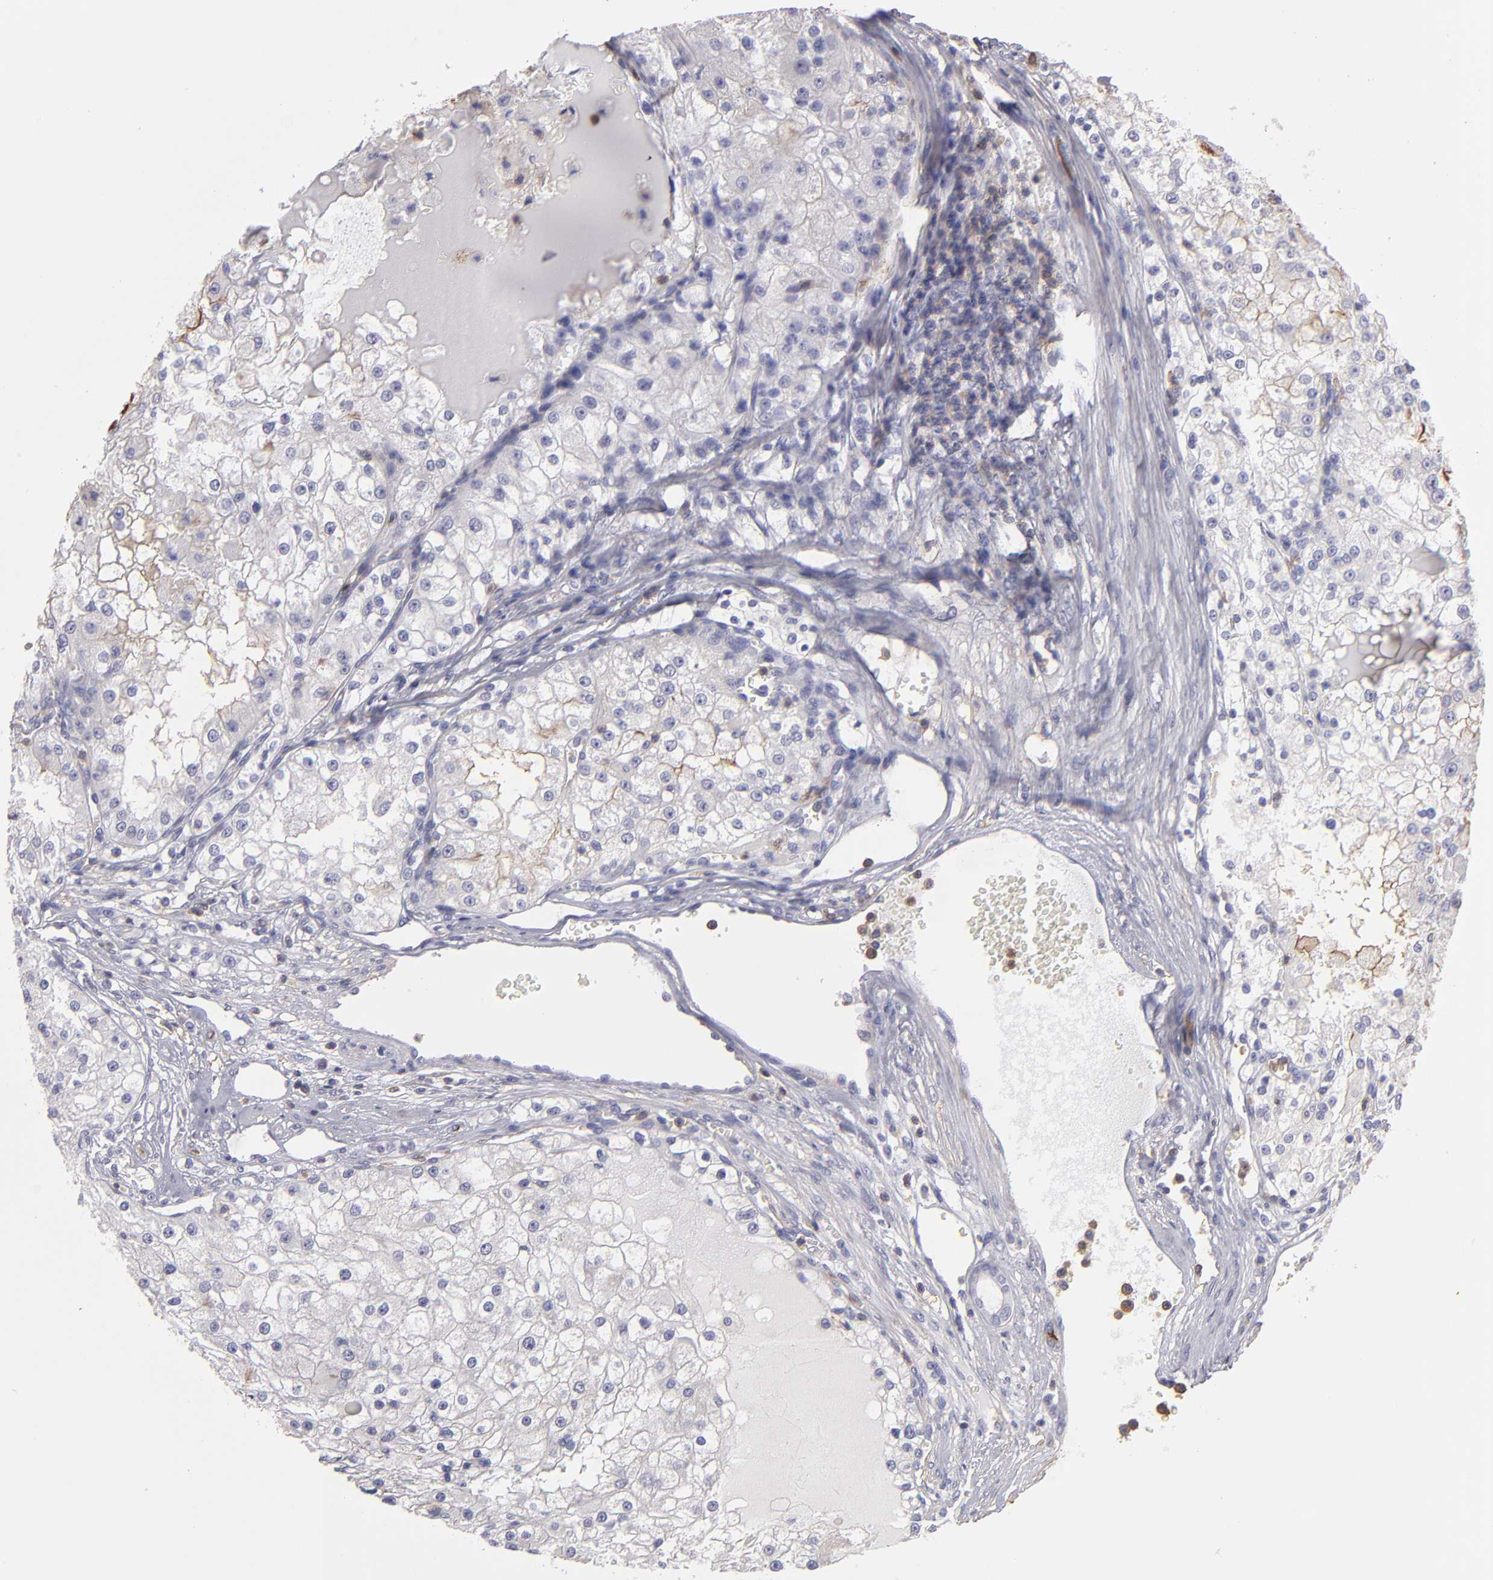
{"staining": {"intensity": "negative", "quantity": "none", "location": "none"}, "tissue": "renal cancer", "cell_type": "Tumor cells", "image_type": "cancer", "snomed": [{"axis": "morphology", "description": "Adenocarcinoma, NOS"}, {"axis": "topography", "description": "Kidney"}], "caption": "Tumor cells show no significant staining in adenocarcinoma (renal).", "gene": "ABCB1", "patient": {"sex": "female", "age": 74}}